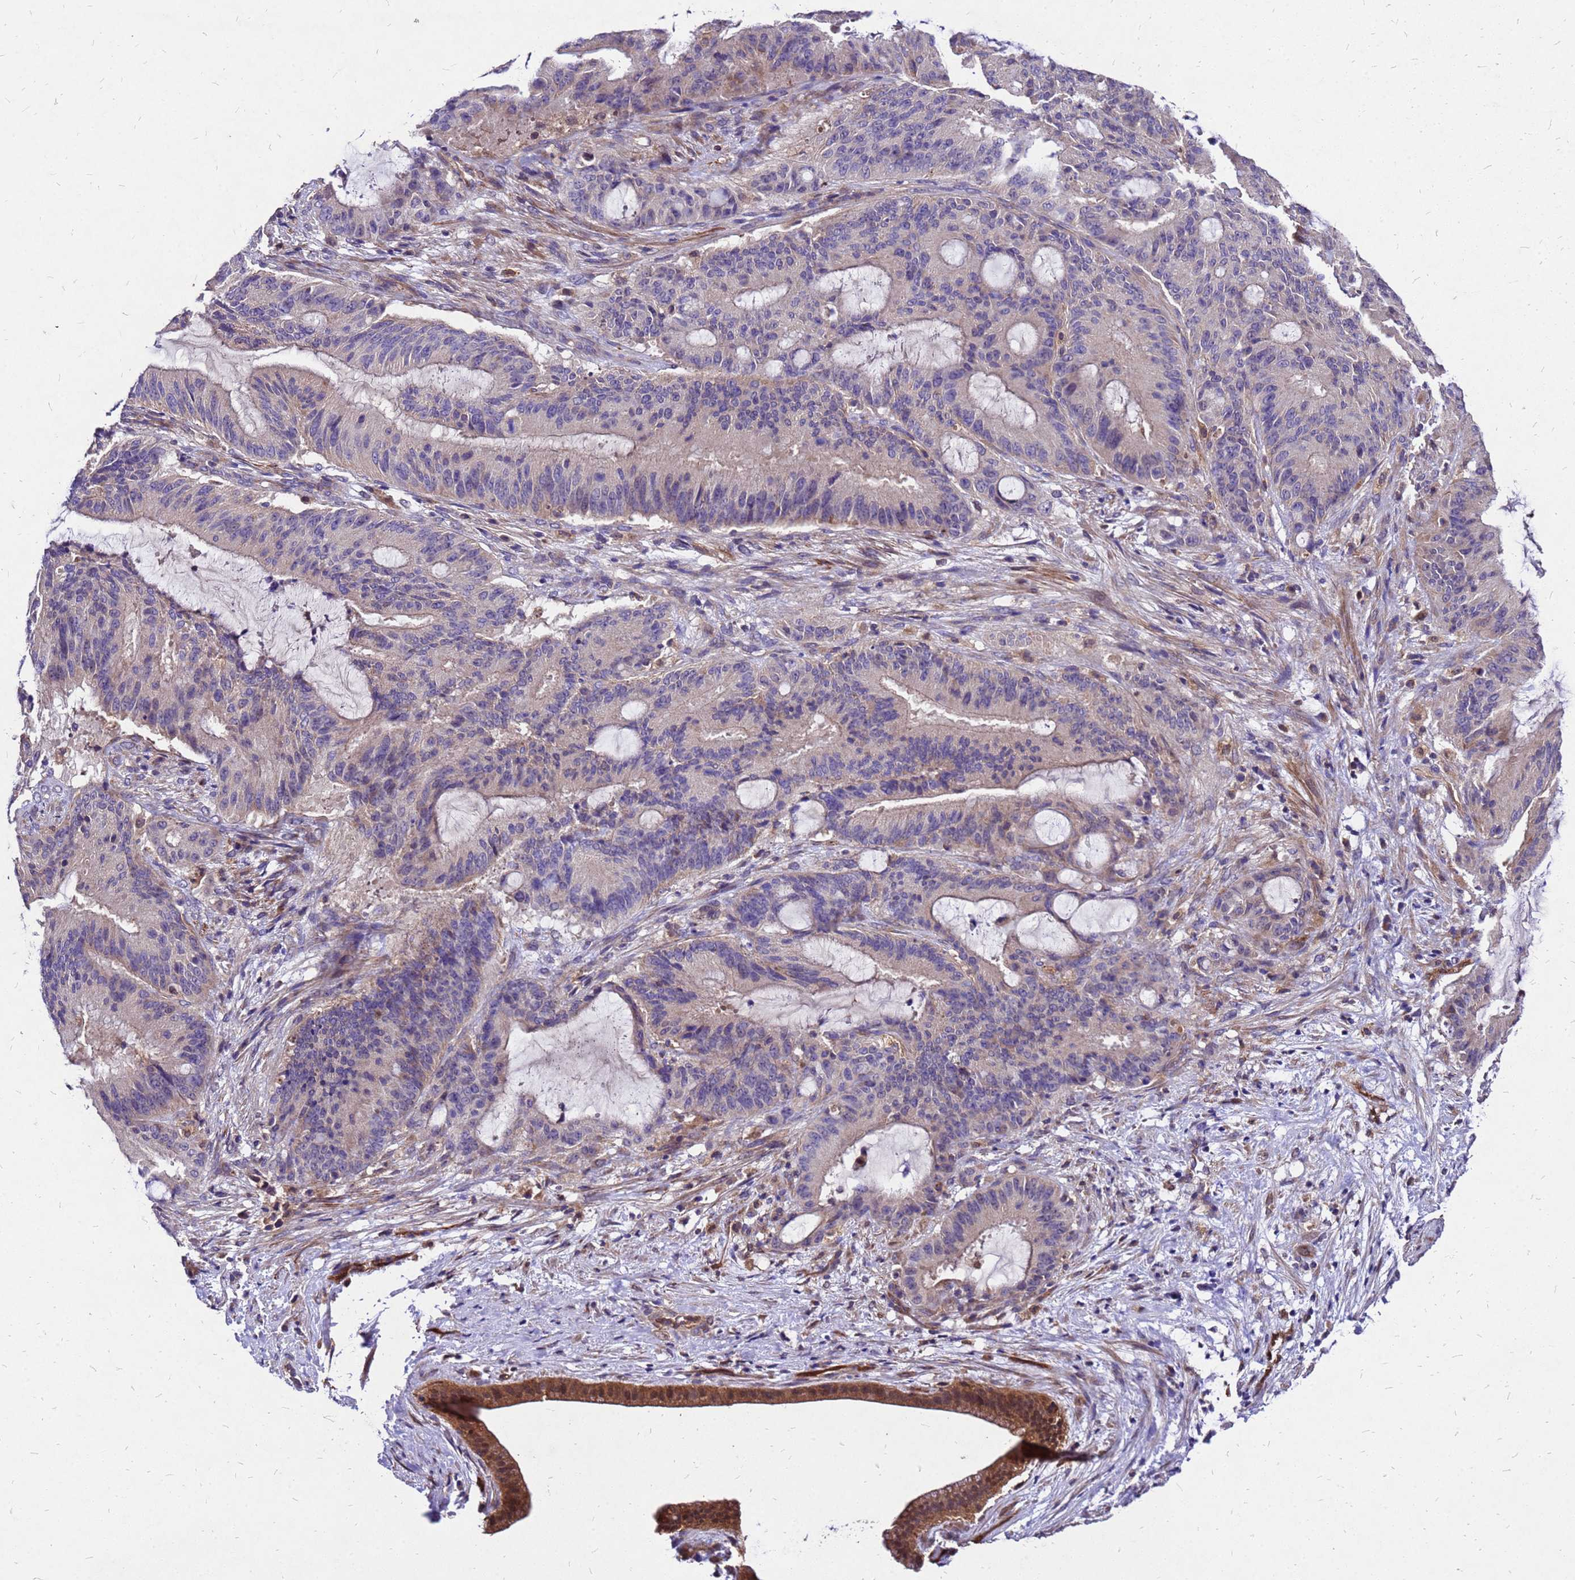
{"staining": {"intensity": "negative", "quantity": "none", "location": "none"}, "tissue": "liver cancer", "cell_type": "Tumor cells", "image_type": "cancer", "snomed": [{"axis": "morphology", "description": "Normal tissue, NOS"}, {"axis": "morphology", "description": "Cholangiocarcinoma"}, {"axis": "topography", "description": "Liver"}, {"axis": "topography", "description": "Peripheral nerve tissue"}], "caption": "Immunohistochemistry (IHC) of human liver cholangiocarcinoma demonstrates no staining in tumor cells.", "gene": "DUSP23", "patient": {"sex": "female", "age": 73}}